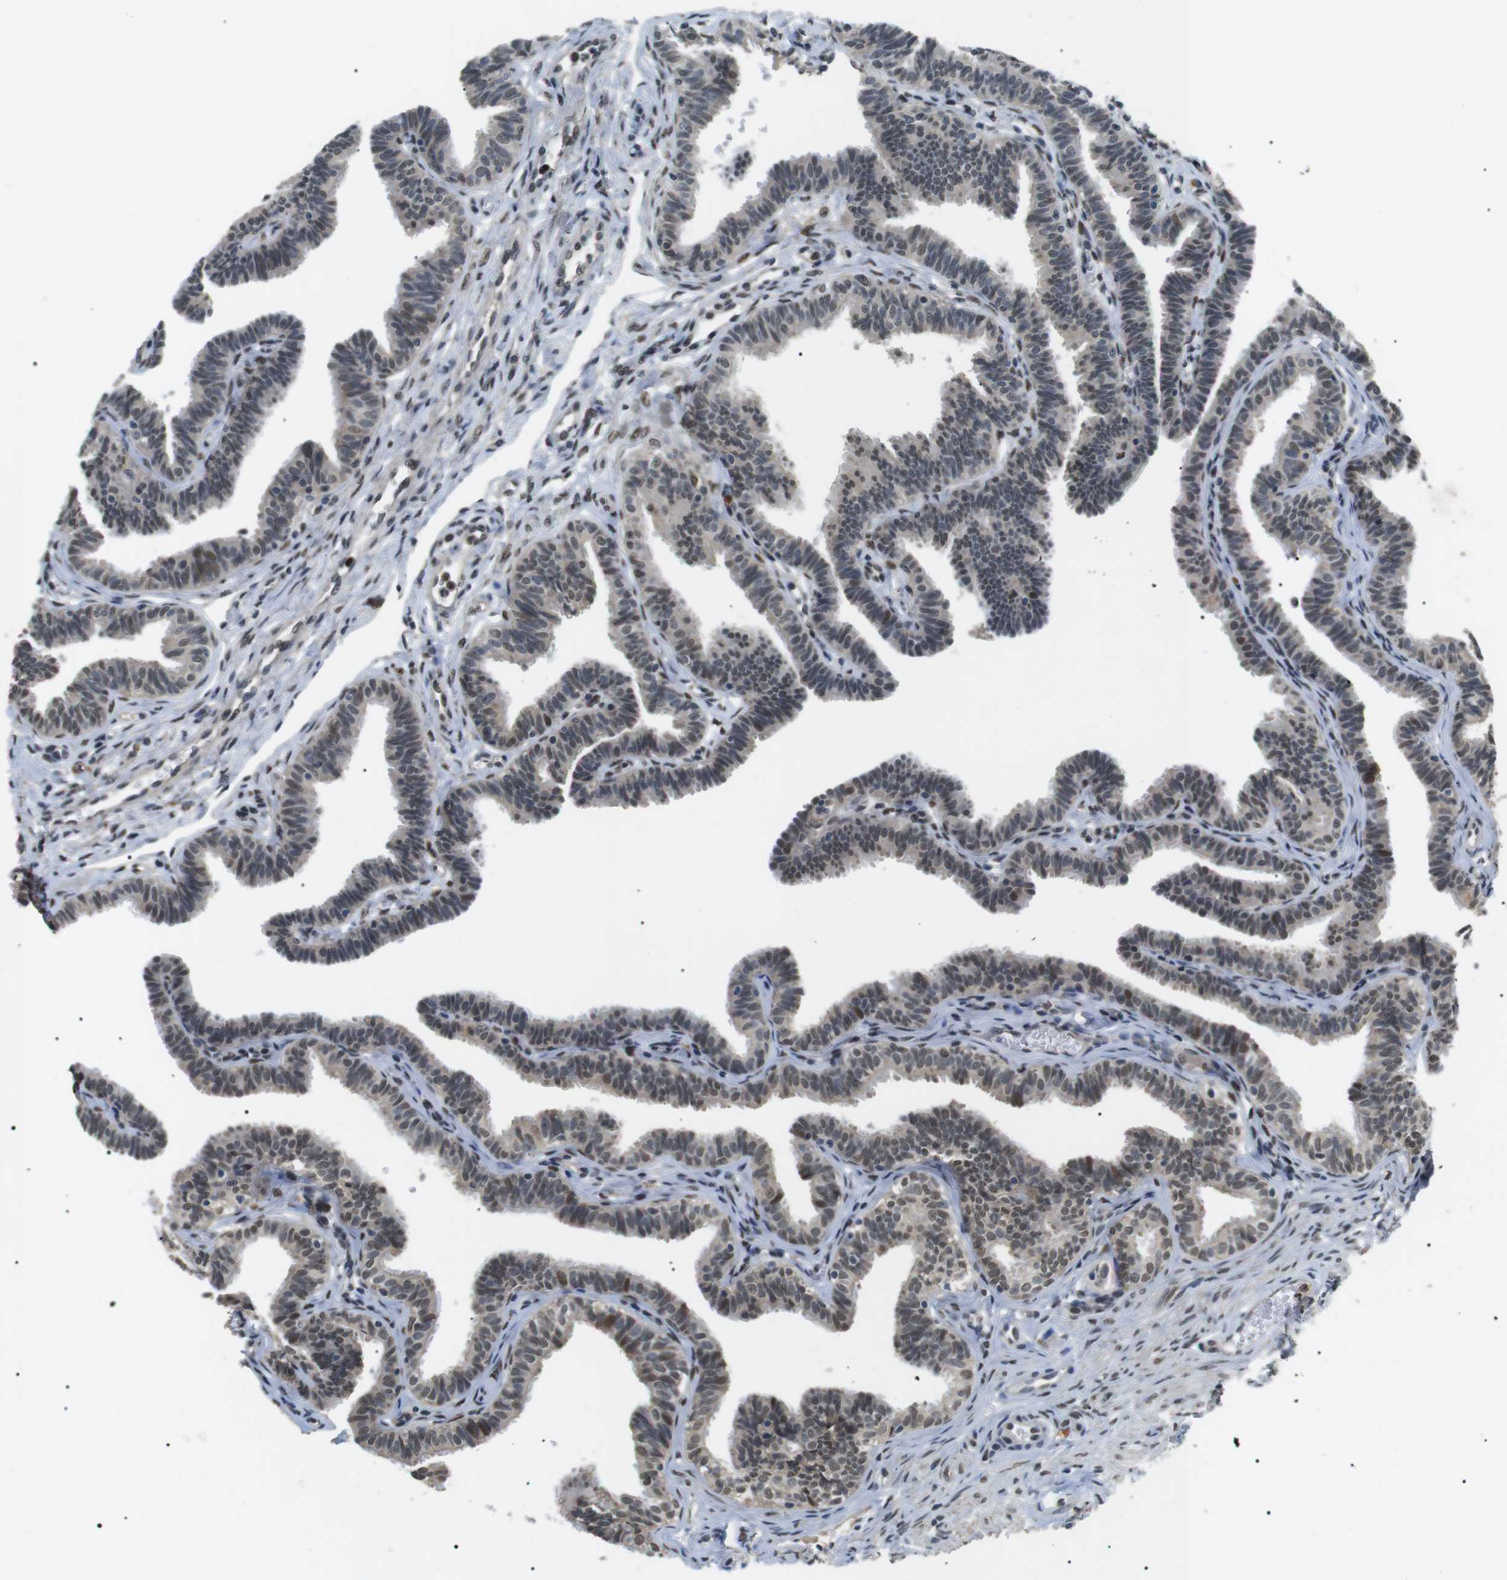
{"staining": {"intensity": "moderate", "quantity": "25%-75%", "location": "nuclear"}, "tissue": "fallopian tube", "cell_type": "Glandular cells", "image_type": "normal", "snomed": [{"axis": "morphology", "description": "Normal tissue, NOS"}, {"axis": "topography", "description": "Fallopian tube"}, {"axis": "topography", "description": "Ovary"}], "caption": "Moderate nuclear staining is seen in approximately 25%-75% of glandular cells in normal fallopian tube.", "gene": "ORAI3", "patient": {"sex": "female", "age": 23}}